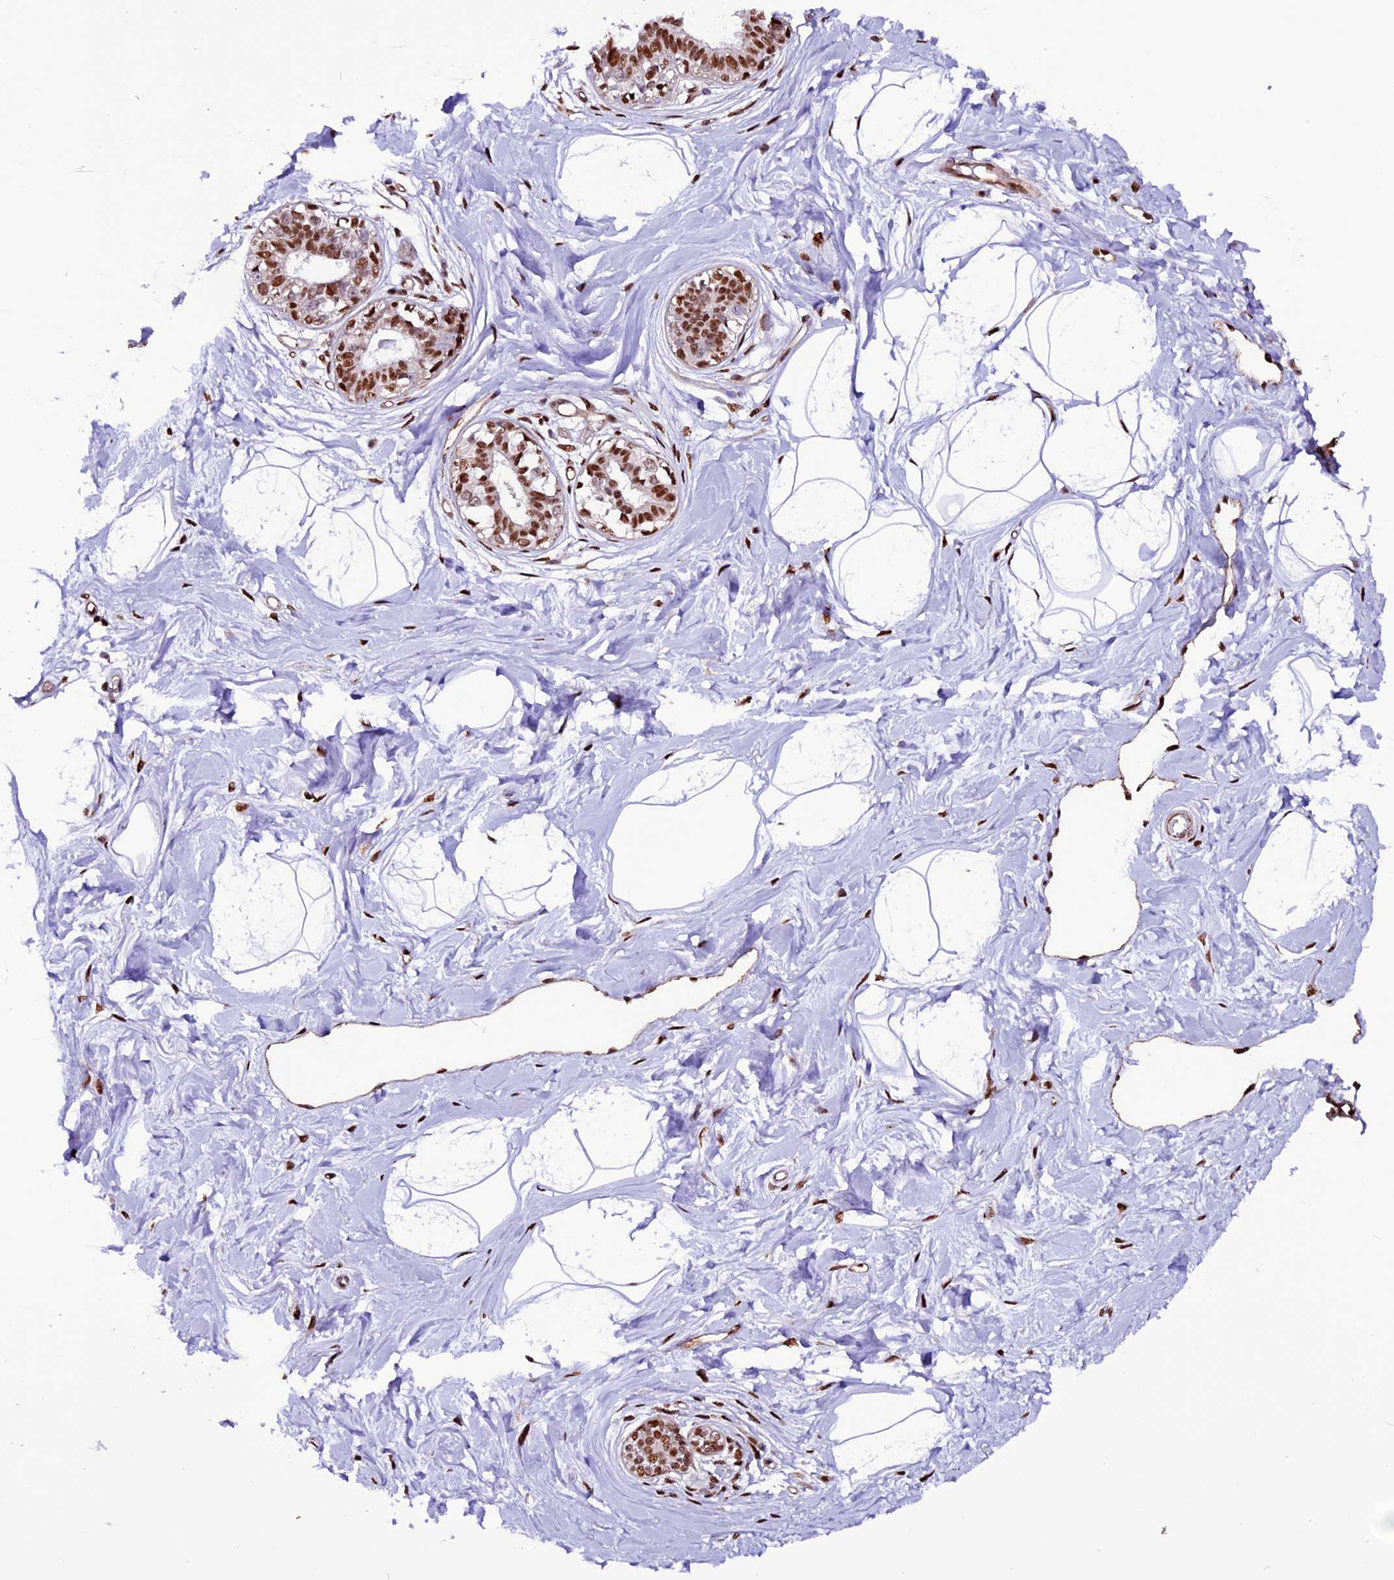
{"staining": {"intensity": "strong", "quantity": ">75%", "location": "nuclear"}, "tissue": "breast", "cell_type": "Adipocytes", "image_type": "normal", "snomed": [{"axis": "morphology", "description": "Normal tissue, NOS"}, {"axis": "topography", "description": "Breast"}], "caption": "High-power microscopy captured an immunohistochemistry photomicrograph of unremarkable breast, revealing strong nuclear staining in approximately >75% of adipocytes.", "gene": "RINL", "patient": {"sex": "female", "age": 45}}